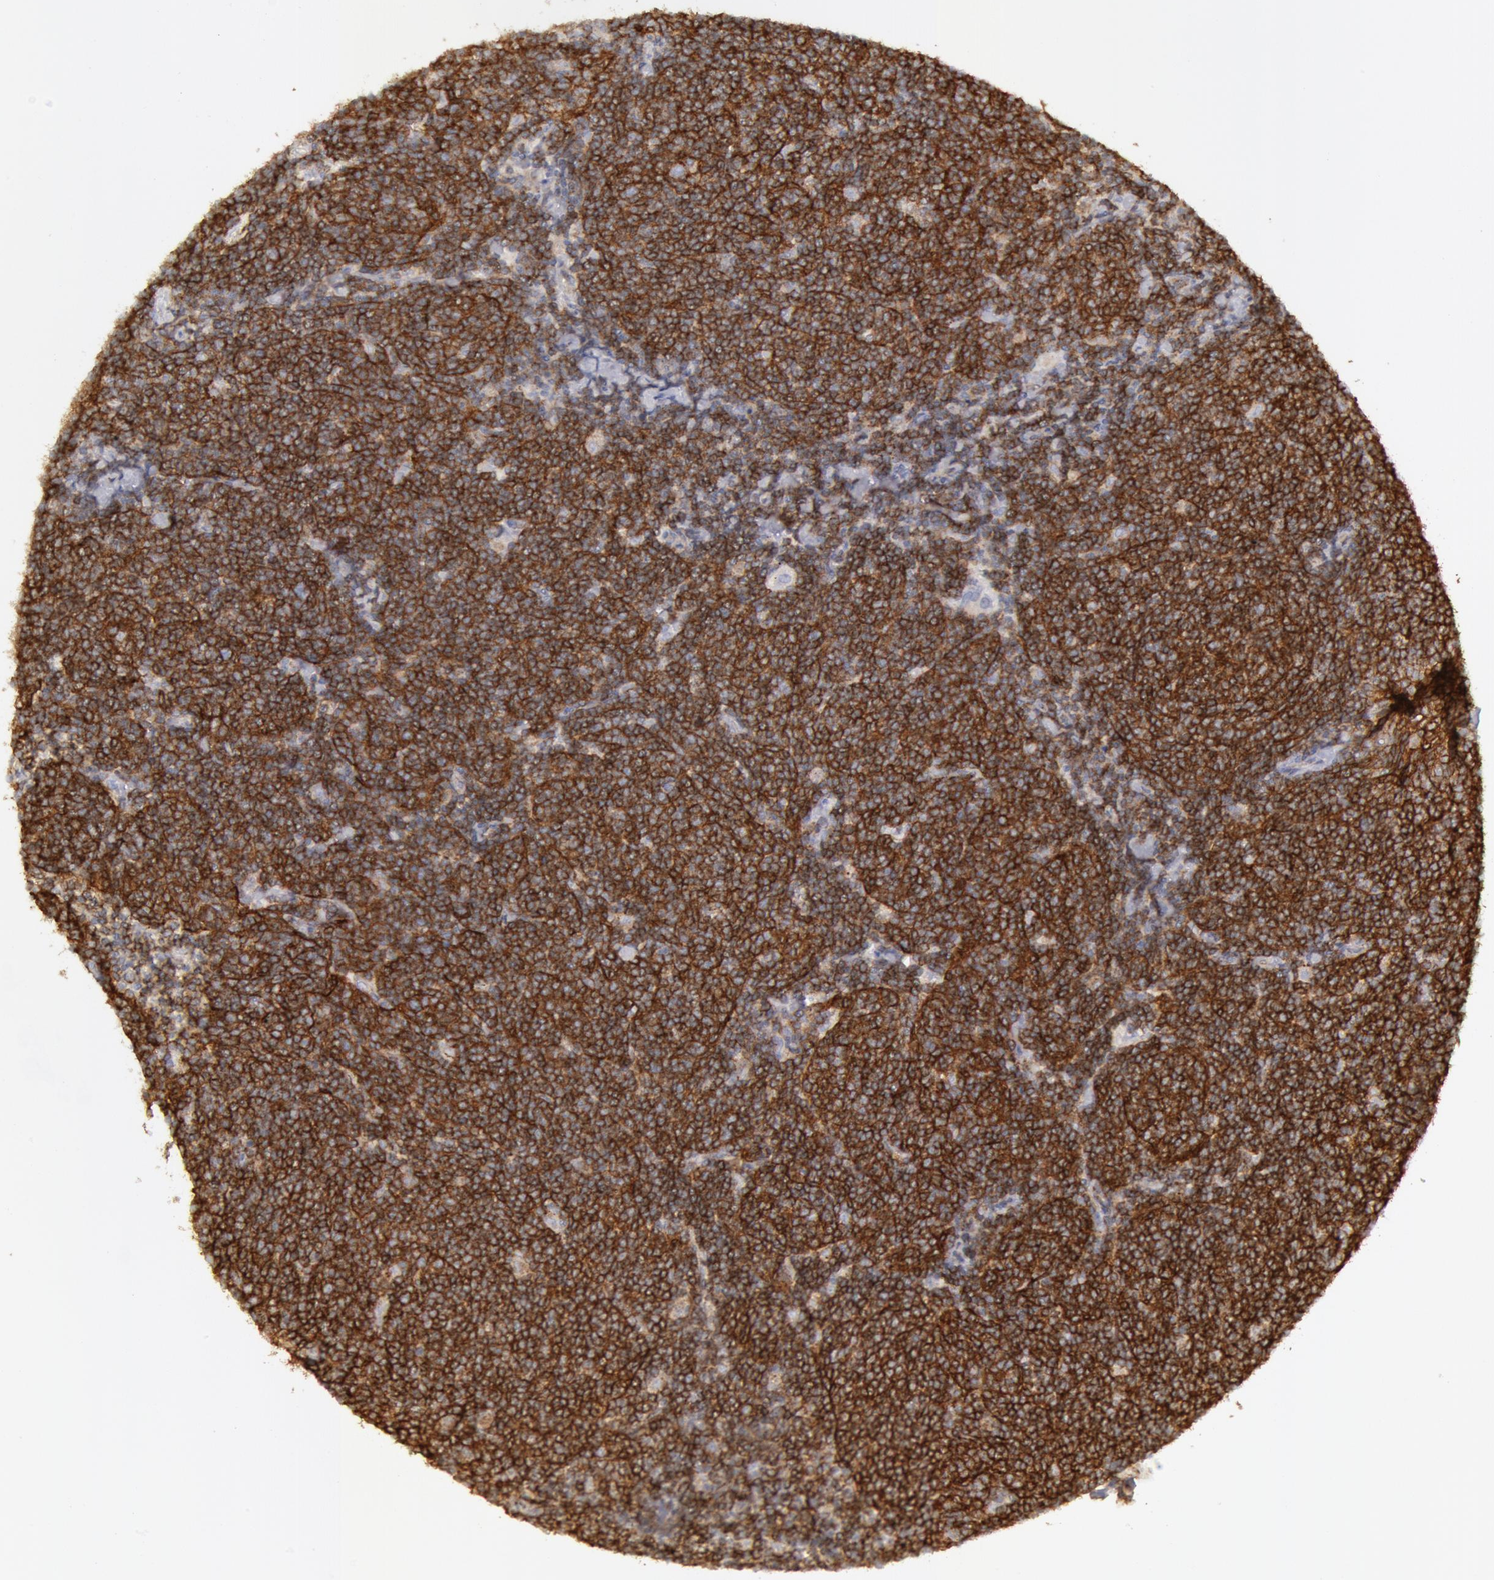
{"staining": {"intensity": "strong", "quantity": ">75%", "location": "cytoplasmic/membranous"}, "tissue": "lymphoma", "cell_type": "Tumor cells", "image_type": "cancer", "snomed": [{"axis": "morphology", "description": "Malignant lymphoma, non-Hodgkin's type, Low grade"}, {"axis": "topography", "description": "Lymph node"}], "caption": "Malignant lymphoma, non-Hodgkin's type (low-grade) was stained to show a protein in brown. There is high levels of strong cytoplasmic/membranous positivity in about >75% of tumor cells.", "gene": "FLOT2", "patient": {"sex": "male", "age": 65}}